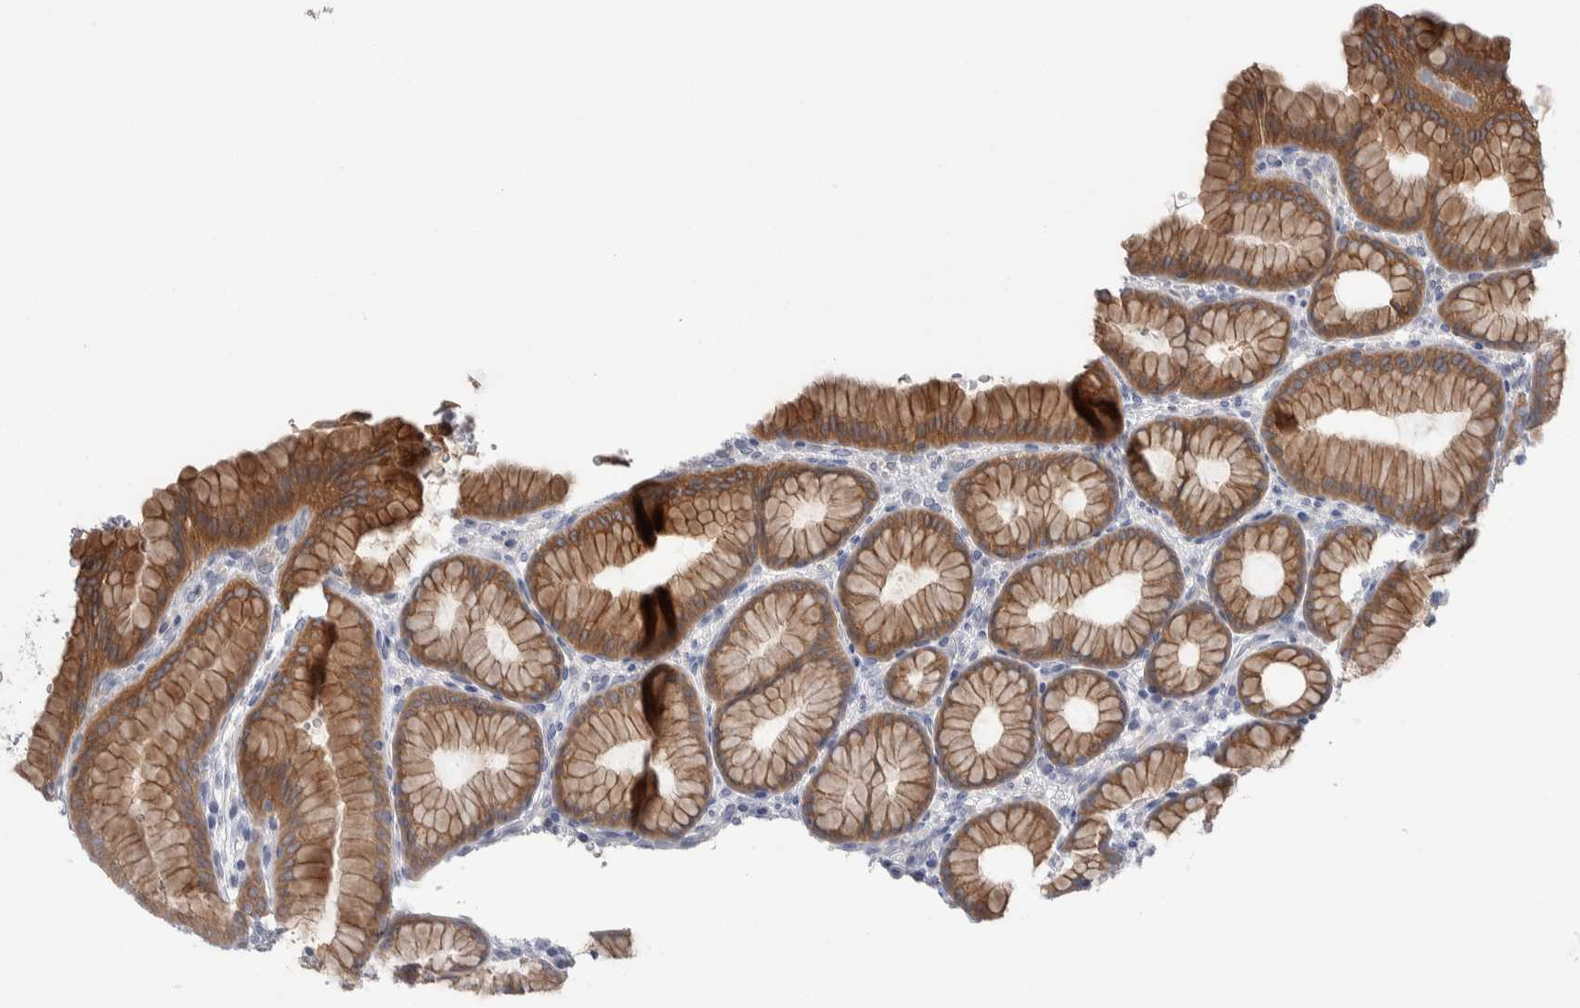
{"staining": {"intensity": "moderate", "quantity": ">75%", "location": "cytoplasmic/membranous"}, "tissue": "stomach", "cell_type": "Glandular cells", "image_type": "normal", "snomed": [{"axis": "morphology", "description": "Normal tissue, NOS"}, {"axis": "topography", "description": "Stomach"}], "caption": "Protein positivity by immunohistochemistry (IHC) displays moderate cytoplasmic/membranous positivity in approximately >75% of glandular cells in unremarkable stomach. The staining is performed using DAB brown chromogen to label protein expression. The nuclei are counter-stained blue using hematoxylin.", "gene": "HTATIP2", "patient": {"sex": "male", "age": 42}}